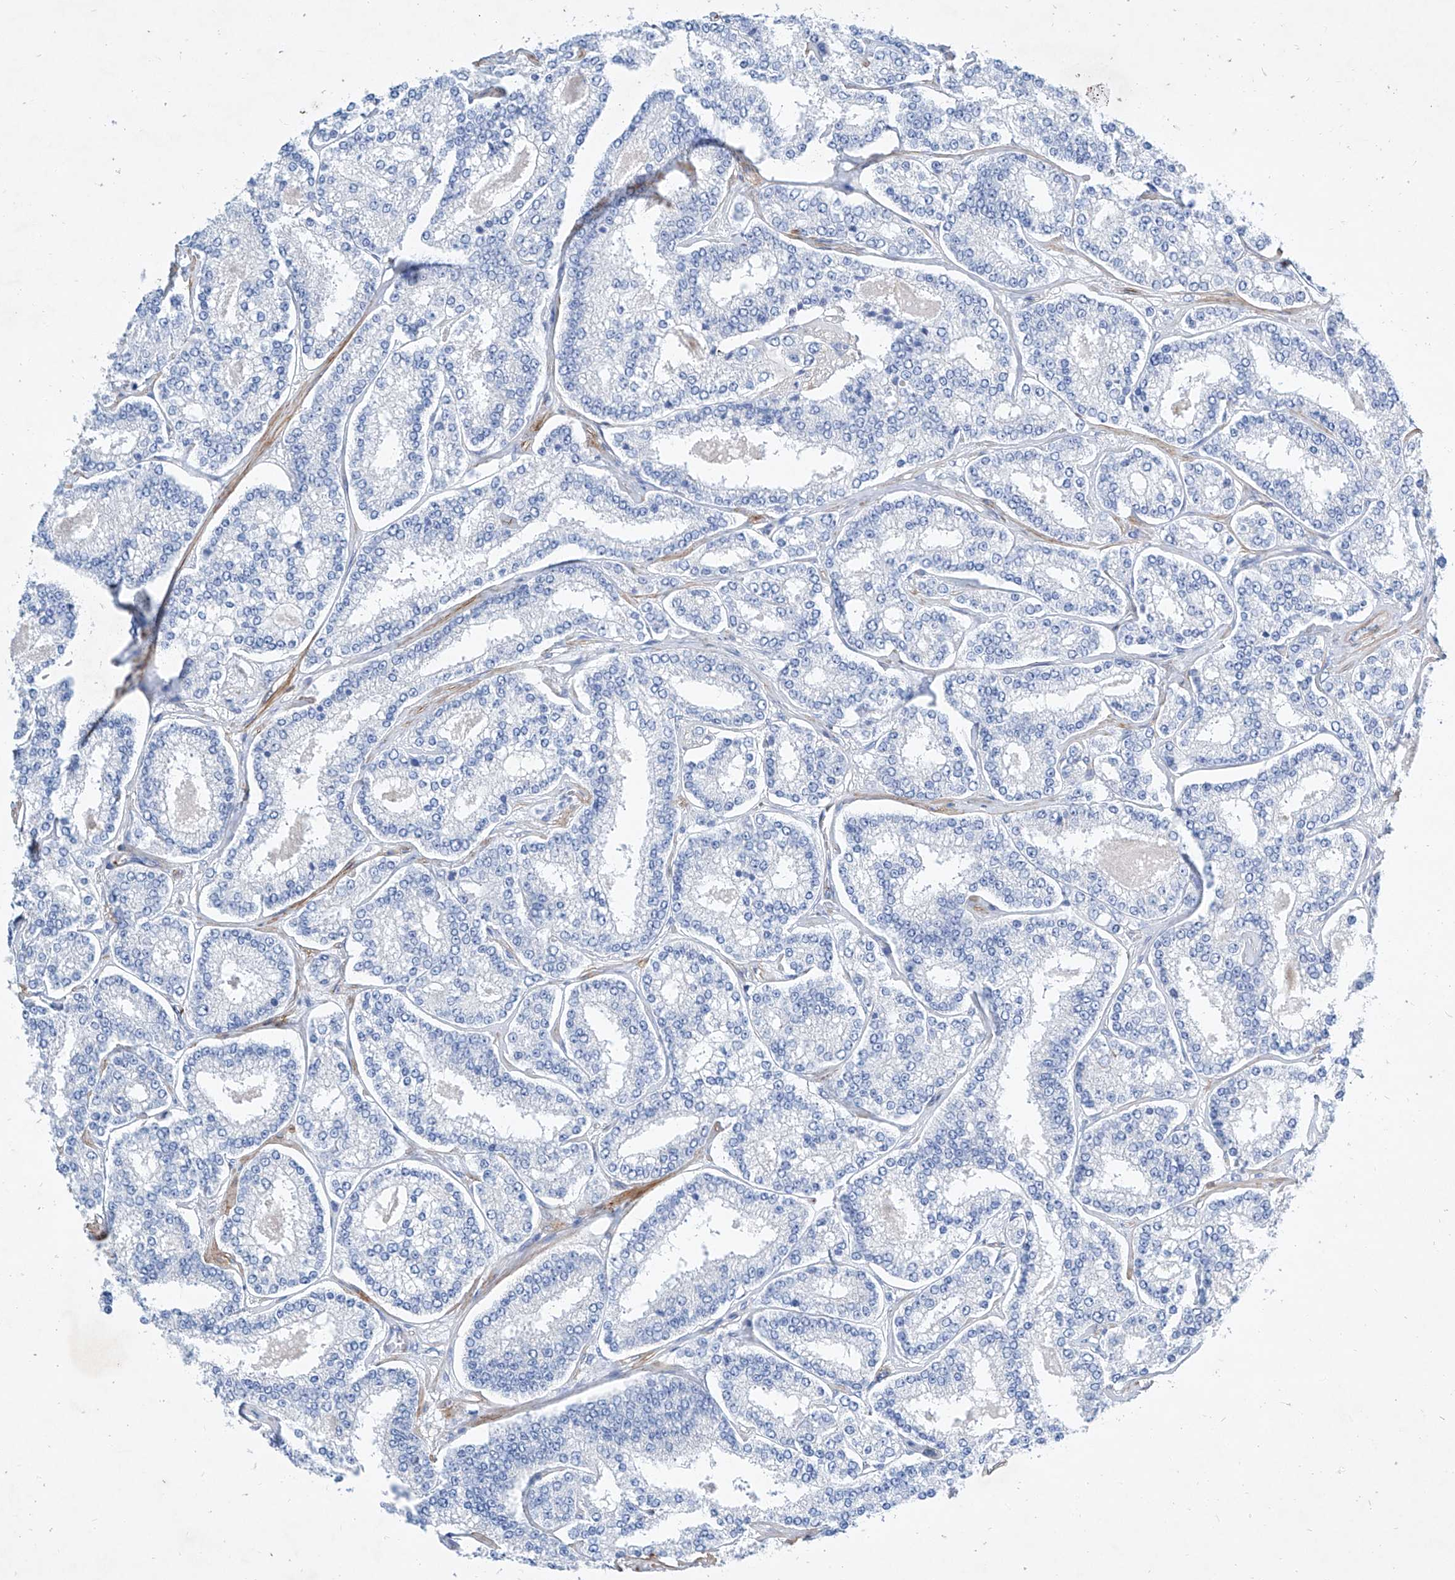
{"staining": {"intensity": "negative", "quantity": "none", "location": "none"}, "tissue": "prostate cancer", "cell_type": "Tumor cells", "image_type": "cancer", "snomed": [{"axis": "morphology", "description": "Normal tissue, NOS"}, {"axis": "morphology", "description": "Adenocarcinoma, High grade"}, {"axis": "topography", "description": "Prostate"}], "caption": "This is a micrograph of immunohistochemistry (IHC) staining of prostate cancer, which shows no staining in tumor cells.", "gene": "TAS2R60", "patient": {"sex": "male", "age": 83}}